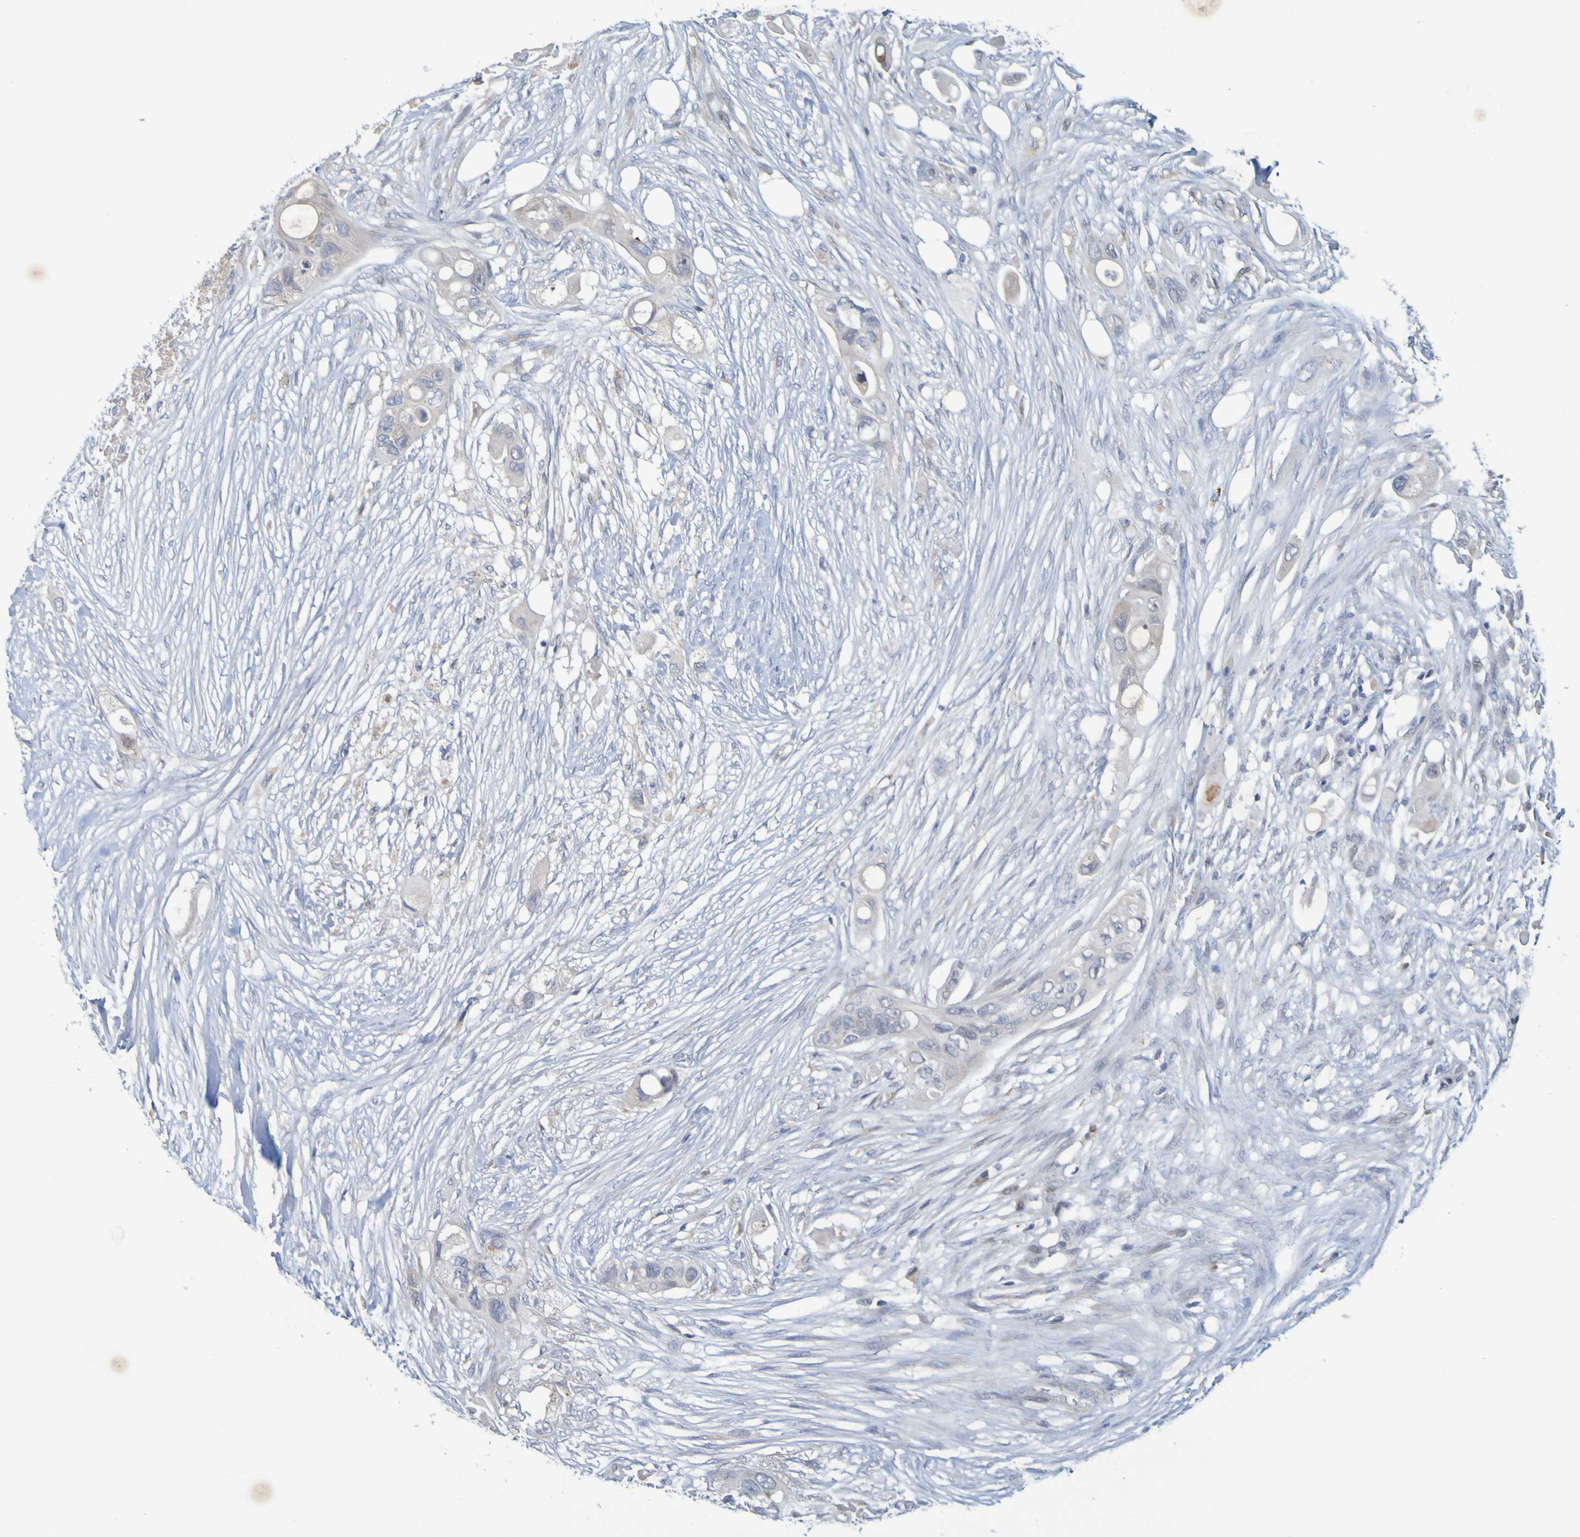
{"staining": {"intensity": "weak", "quantity": "<25%", "location": "cytoplasmic/membranous"}, "tissue": "colorectal cancer", "cell_type": "Tumor cells", "image_type": "cancer", "snomed": [{"axis": "morphology", "description": "Adenocarcinoma, NOS"}, {"axis": "topography", "description": "Colon"}], "caption": "This is a micrograph of immunohistochemistry staining of colorectal adenocarcinoma, which shows no expression in tumor cells. Brightfield microscopy of immunohistochemistry (IHC) stained with DAB (brown) and hematoxylin (blue), captured at high magnification.", "gene": "LILRB5", "patient": {"sex": "female", "age": 57}}